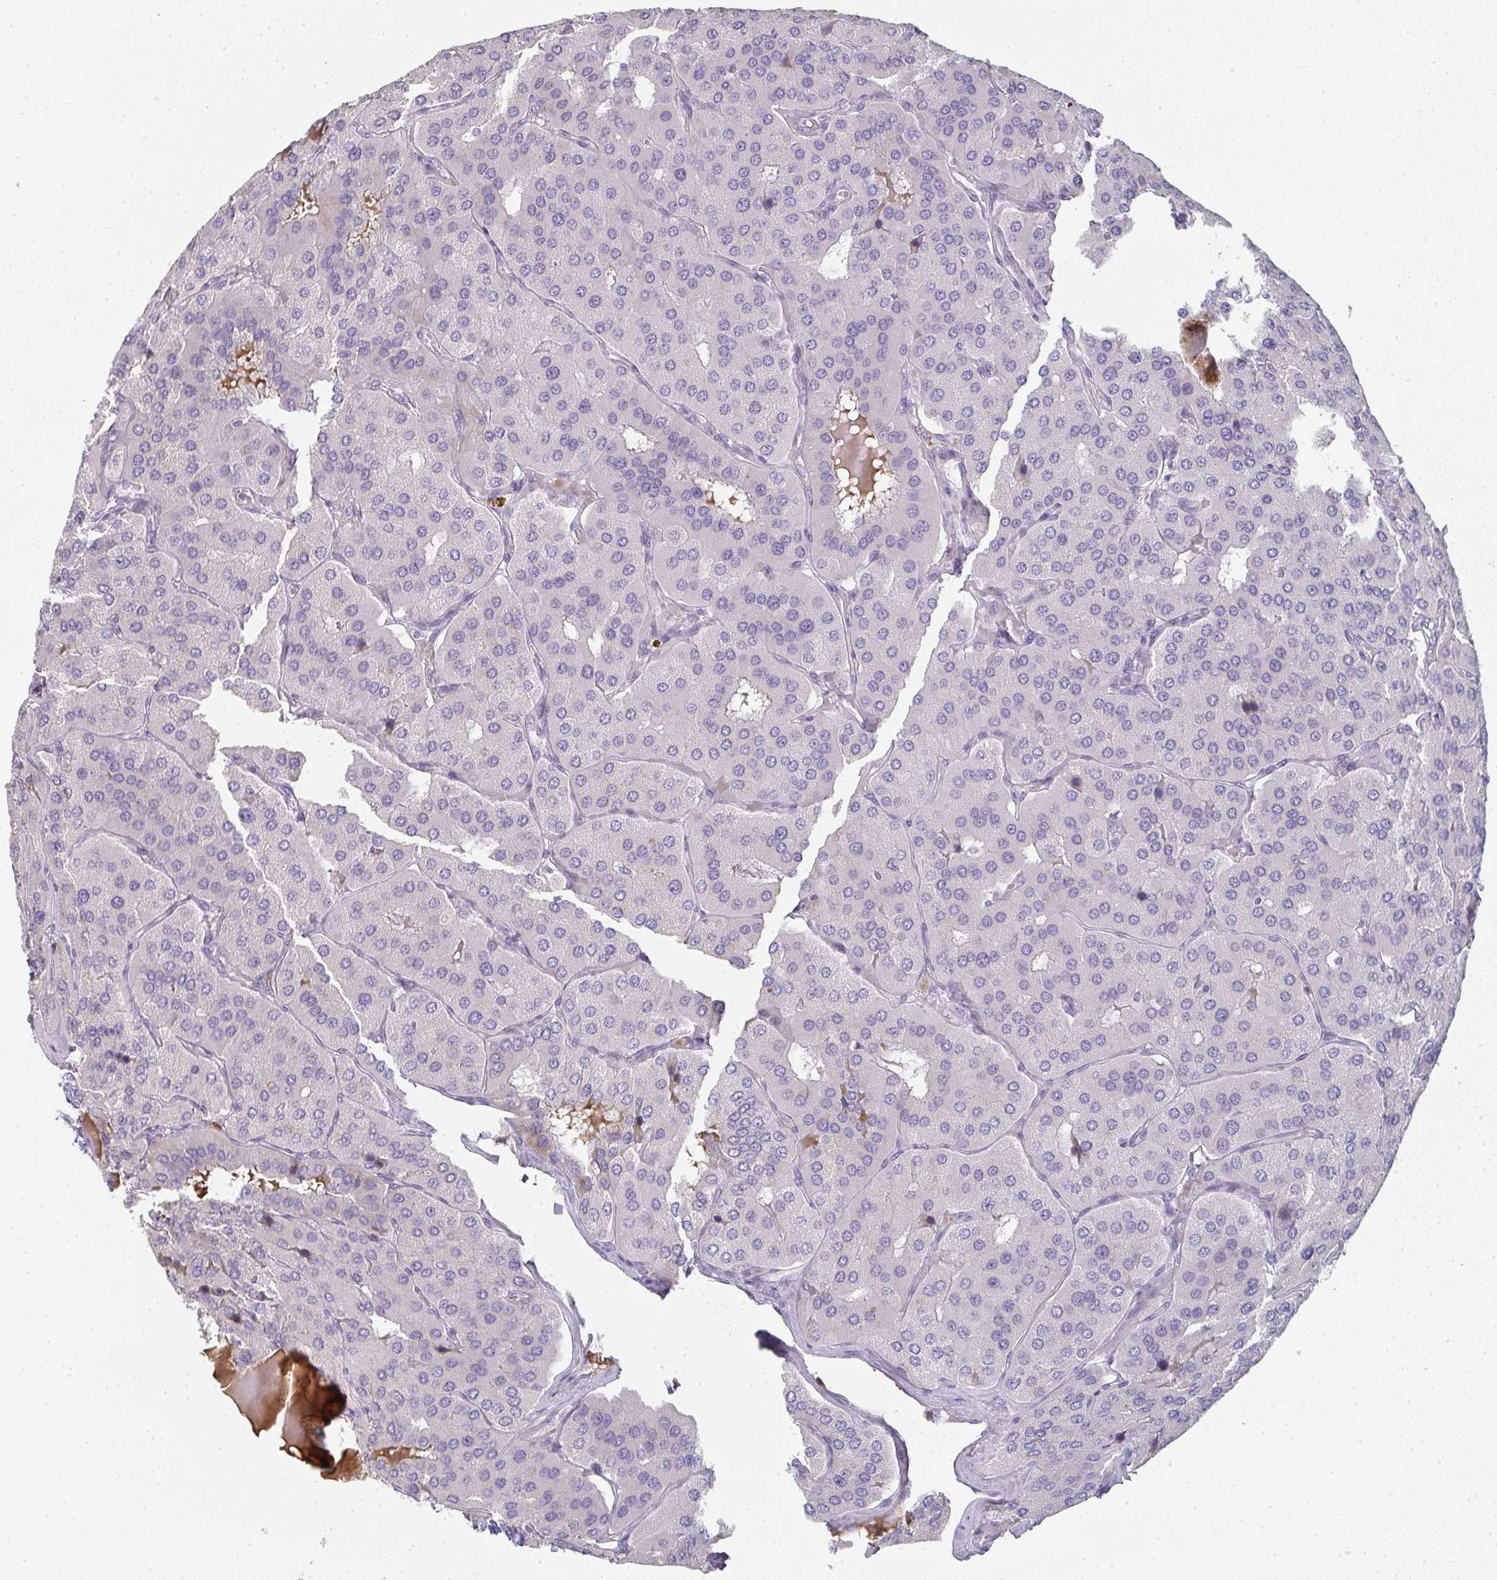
{"staining": {"intensity": "negative", "quantity": "none", "location": "none"}, "tissue": "parathyroid gland", "cell_type": "Glandular cells", "image_type": "normal", "snomed": [{"axis": "morphology", "description": "Normal tissue, NOS"}, {"axis": "morphology", "description": "Adenoma, NOS"}, {"axis": "topography", "description": "Parathyroid gland"}], "caption": "Human parathyroid gland stained for a protein using IHC displays no expression in glandular cells.", "gene": "A1CF", "patient": {"sex": "female", "age": 86}}